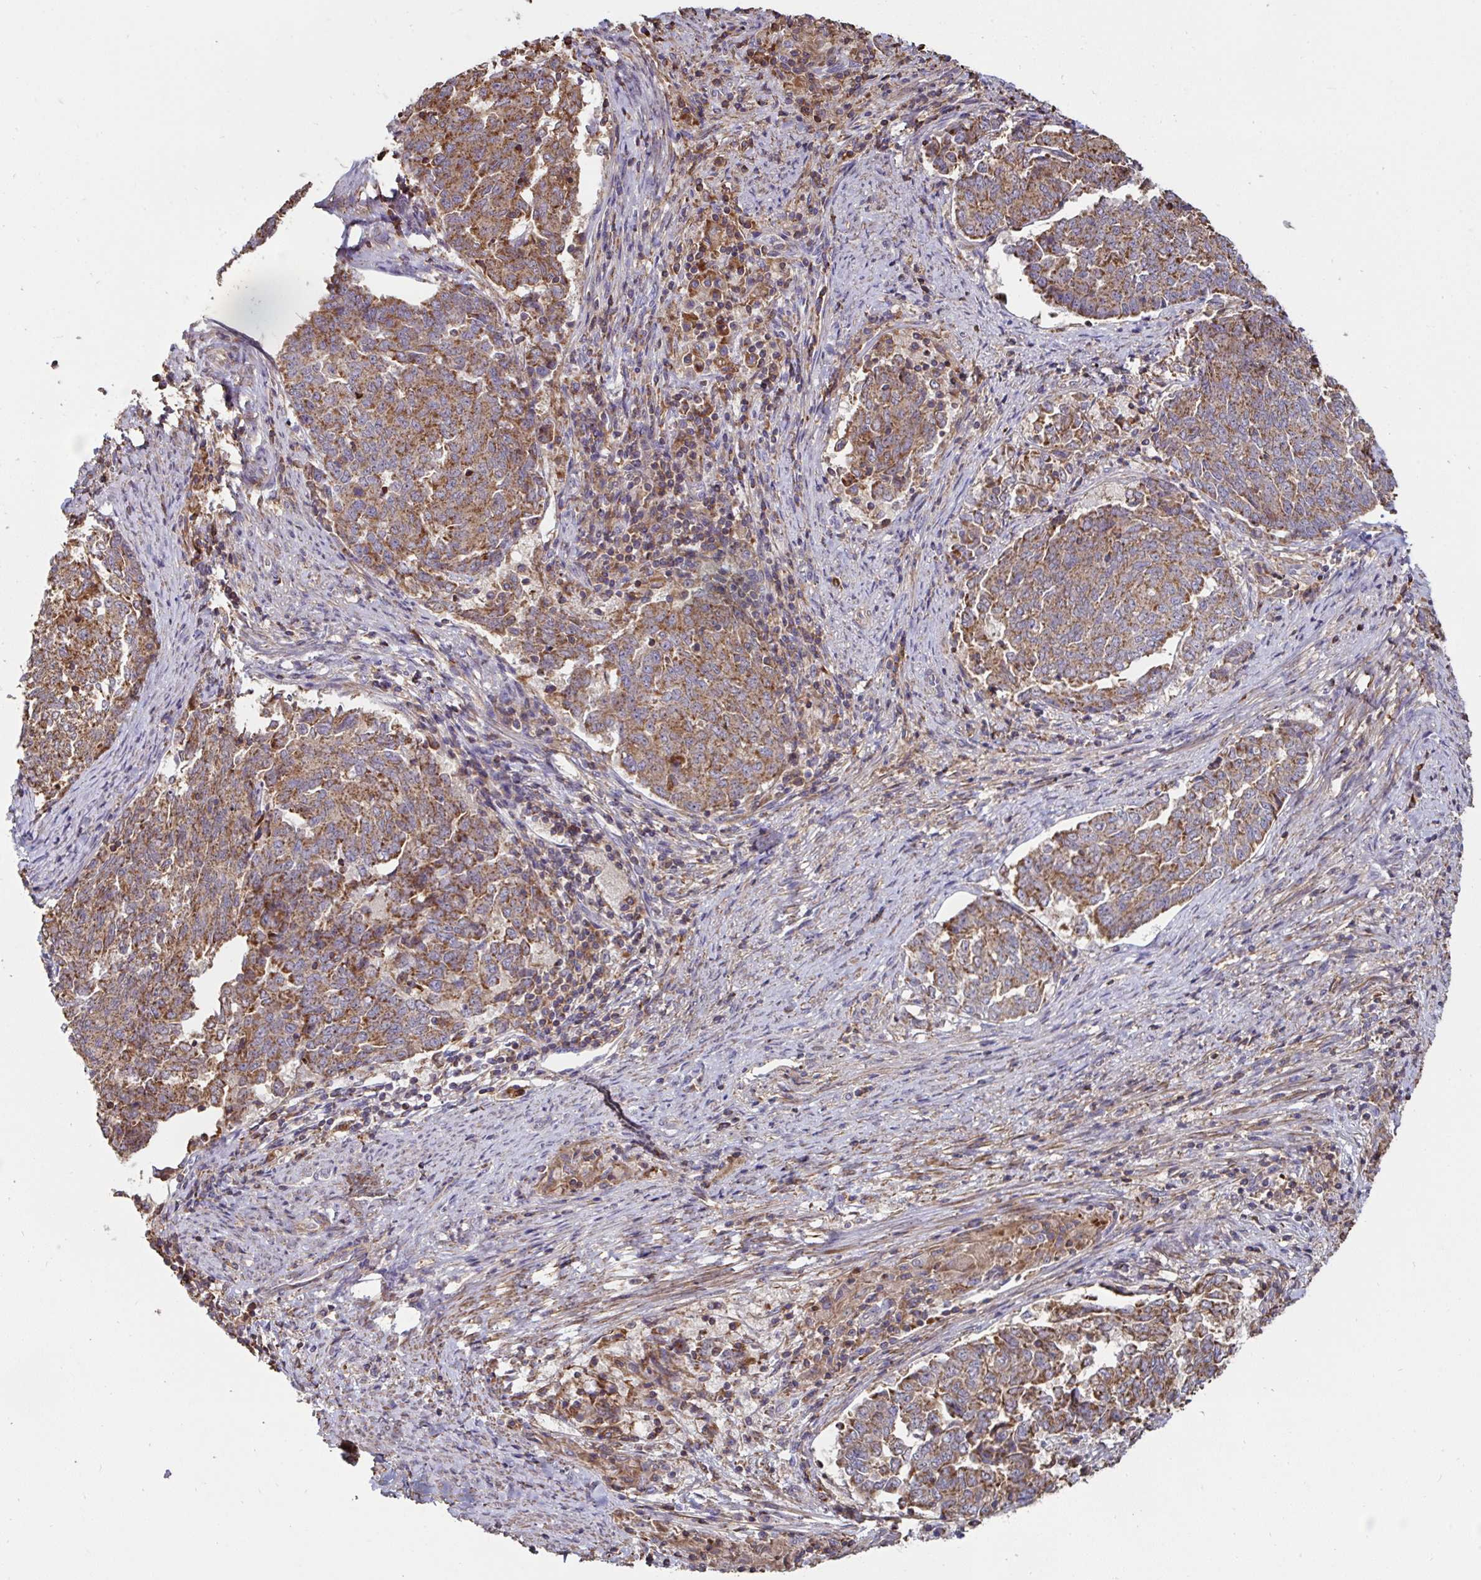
{"staining": {"intensity": "moderate", "quantity": ">75%", "location": "cytoplasmic/membranous"}, "tissue": "endometrial cancer", "cell_type": "Tumor cells", "image_type": "cancer", "snomed": [{"axis": "morphology", "description": "Adenocarcinoma, NOS"}, {"axis": "topography", "description": "Endometrium"}], "caption": "Protein expression analysis of human endometrial adenocarcinoma reveals moderate cytoplasmic/membranous positivity in about >75% of tumor cells.", "gene": "DZANK1", "patient": {"sex": "female", "age": 80}}